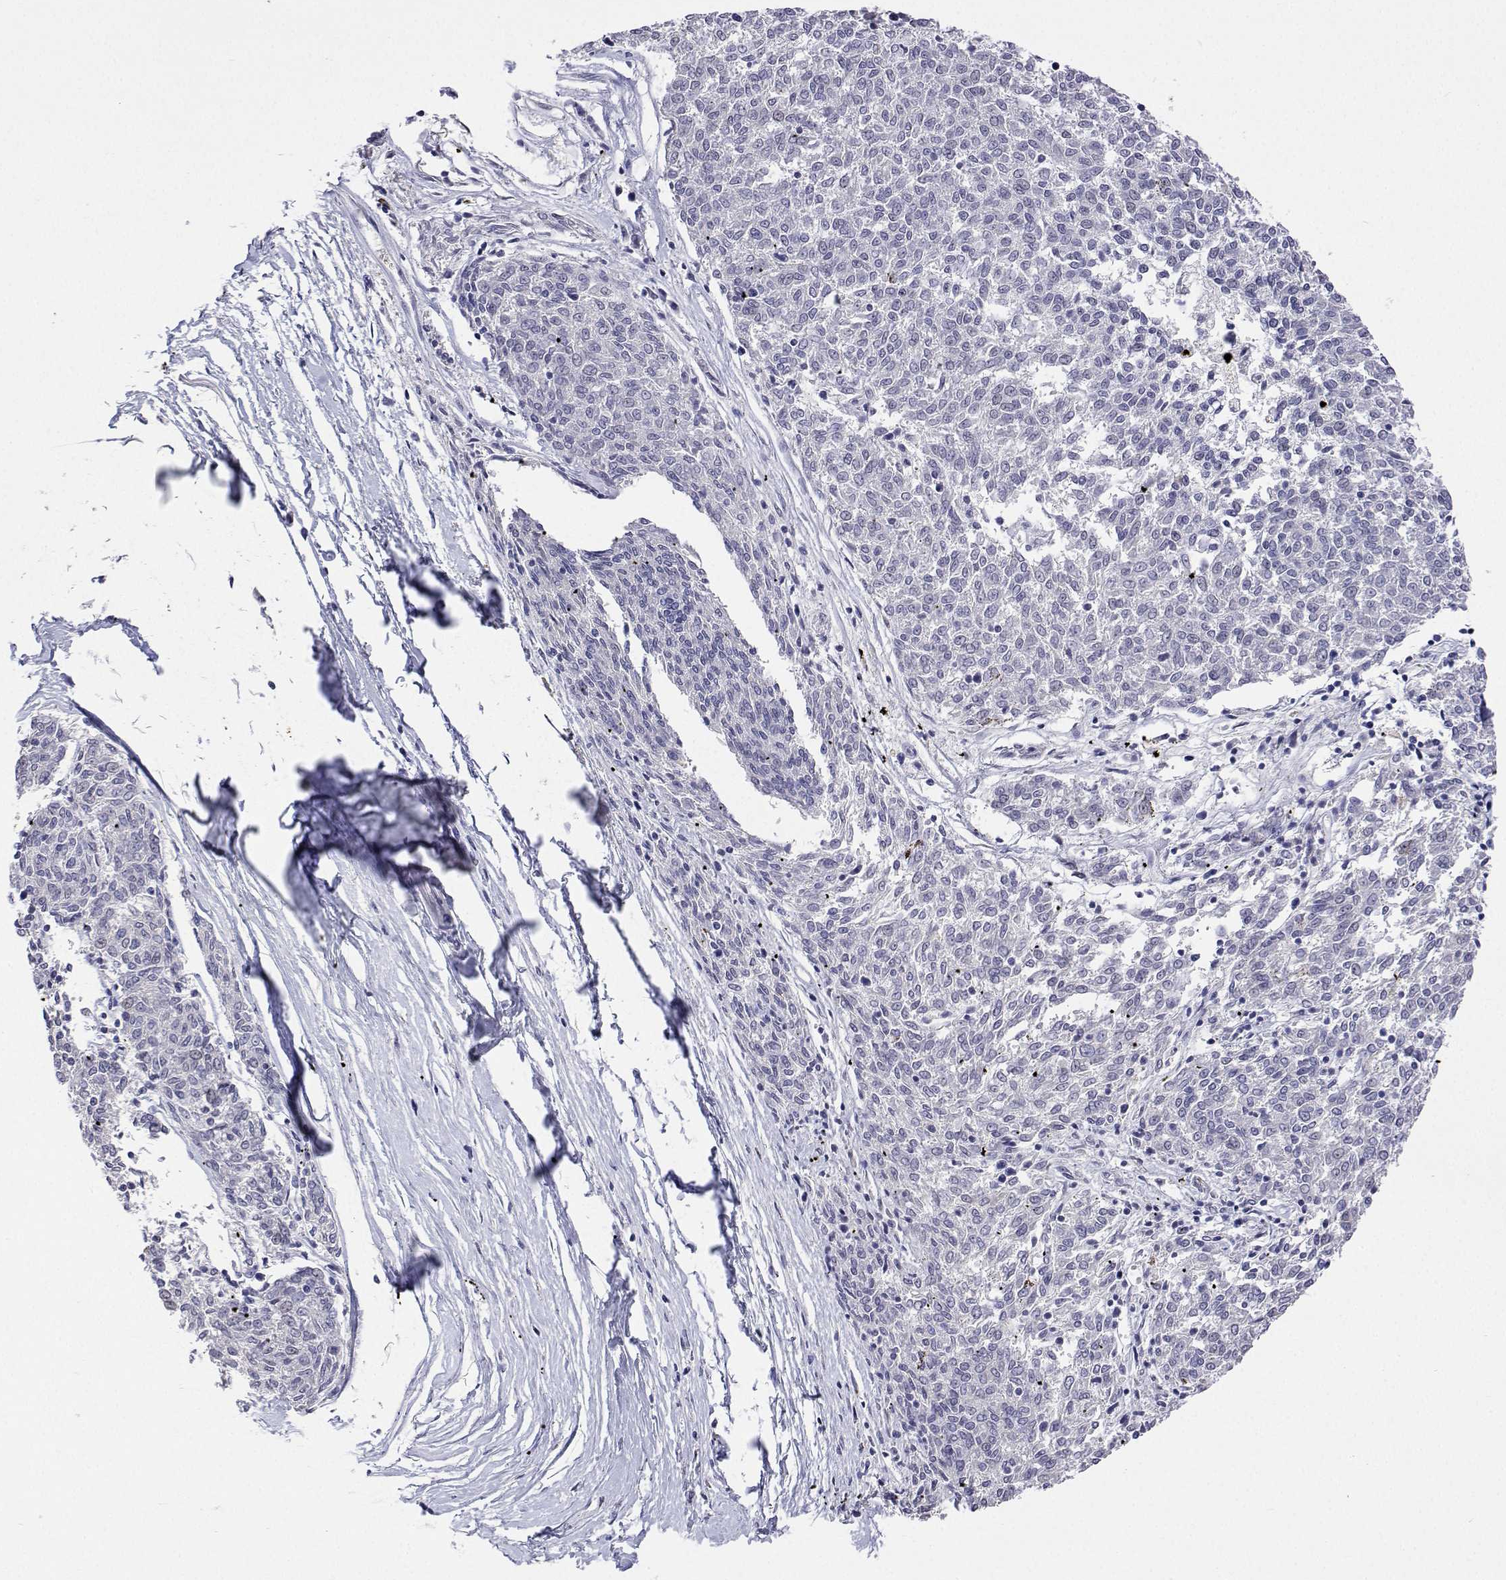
{"staining": {"intensity": "negative", "quantity": "none", "location": "none"}, "tissue": "melanoma", "cell_type": "Tumor cells", "image_type": "cancer", "snomed": [{"axis": "morphology", "description": "Malignant melanoma, NOS"}, {"axis": "topography", "description": "Skin"}], "caption": "An IHC image of malignant melanoma is shown. There is no staining in tumor cells of malignant melanoma. (DAB IHC with hematoxylin counter stain).", "gene": "PLCB1", "patient": {"sex": "female", "age": 72}}